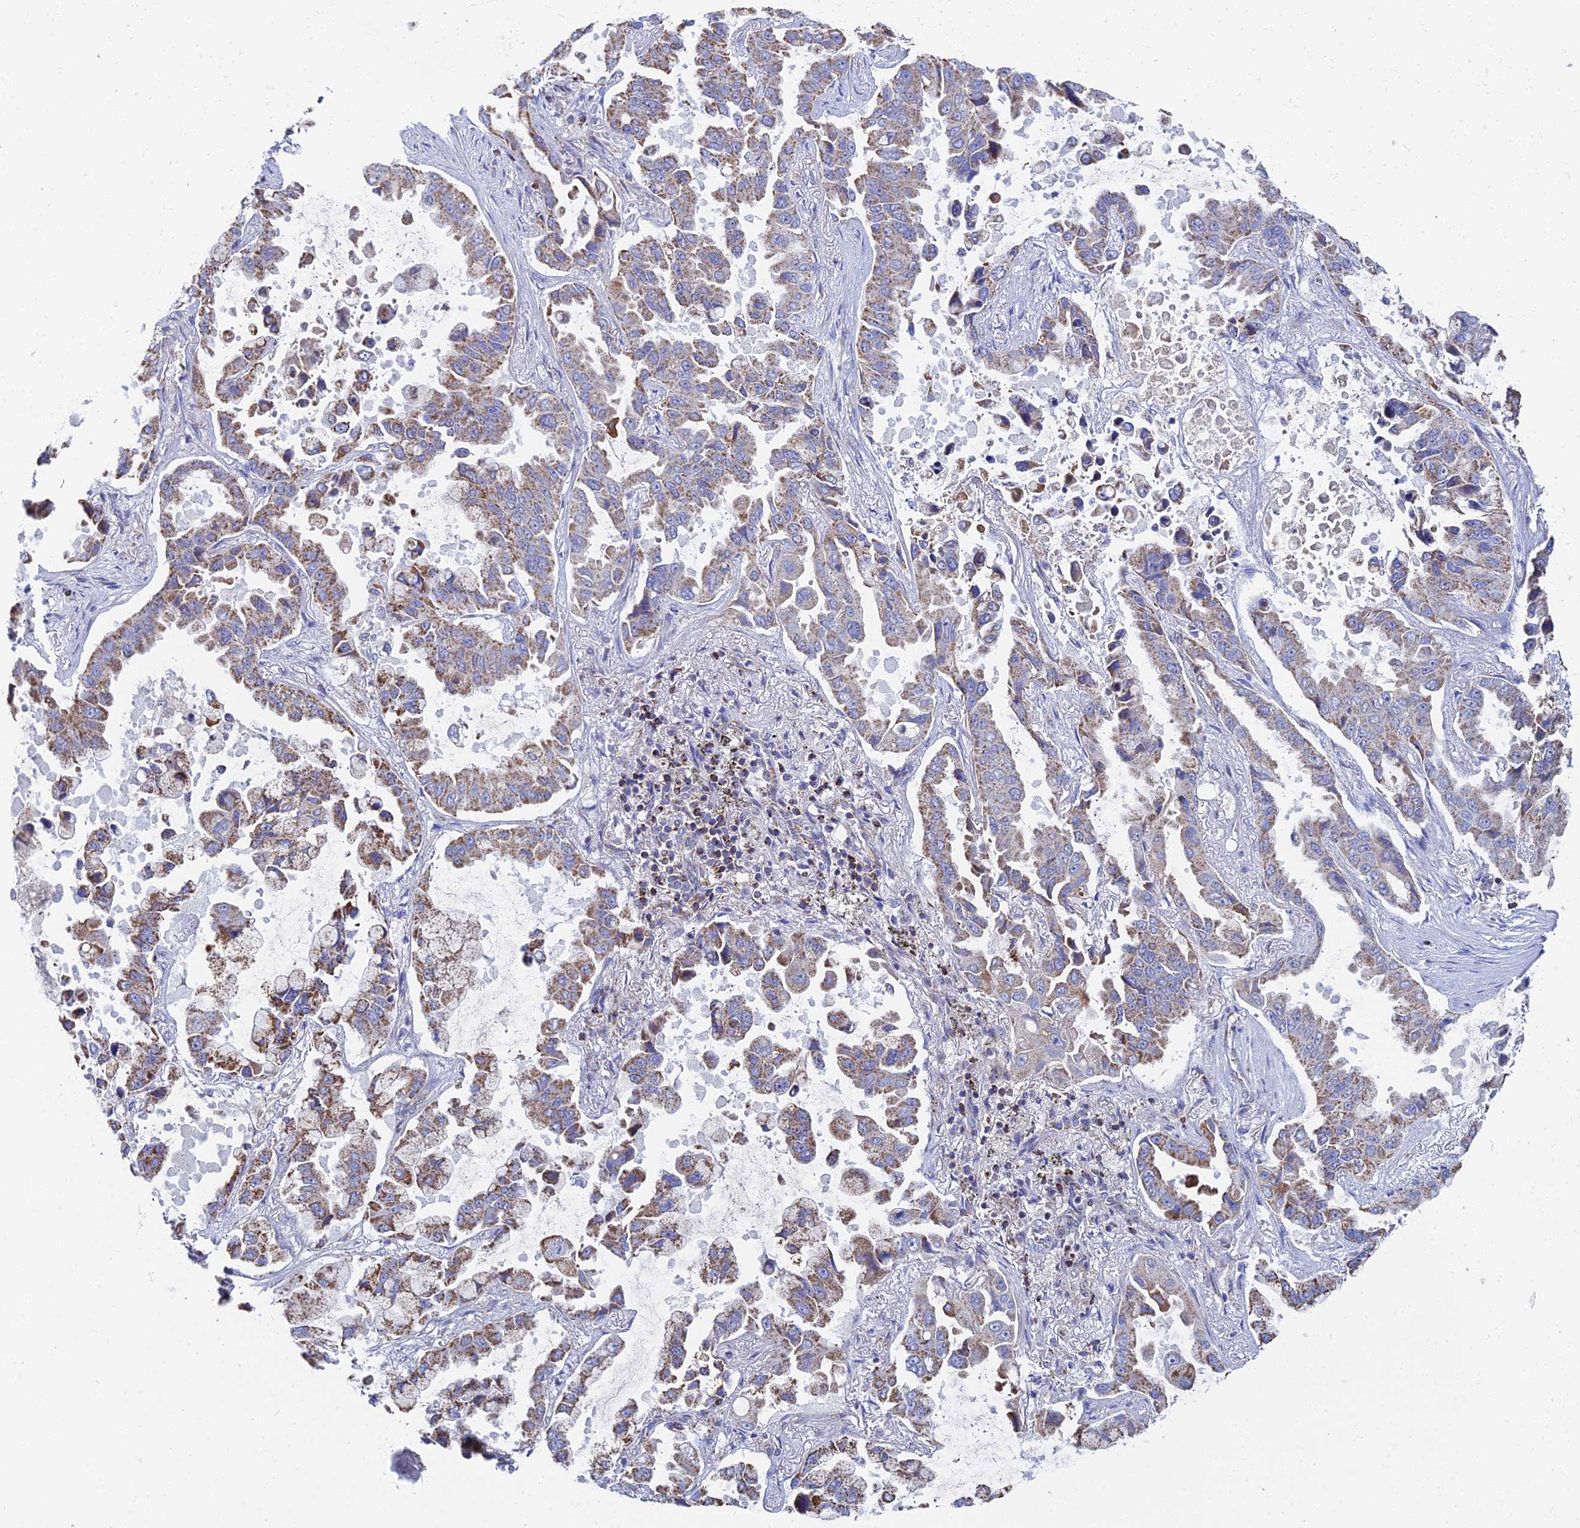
{"staining": {"intensity": "moderate", "quantity": ">75%", "location": "cytoplasmic/membranous"}, "tissue": "lung cancer", "cell_type": "Tumor cells", "image_type": "cancer", "snomed": [{"axis": "morphology", "description": "Adenocarcinoma, NOS"}, {"axis": "topography", "description": "Lung"}], "caption": "There is medium levels of moderate cytoplasmic/membranous staining in tumor cells of adenocarcinoma (lung), as demonstrated by immunohistochemical staining (brown color).", "gene": "SPOCK2", "patient": {"sex": "male", "age": 64}}